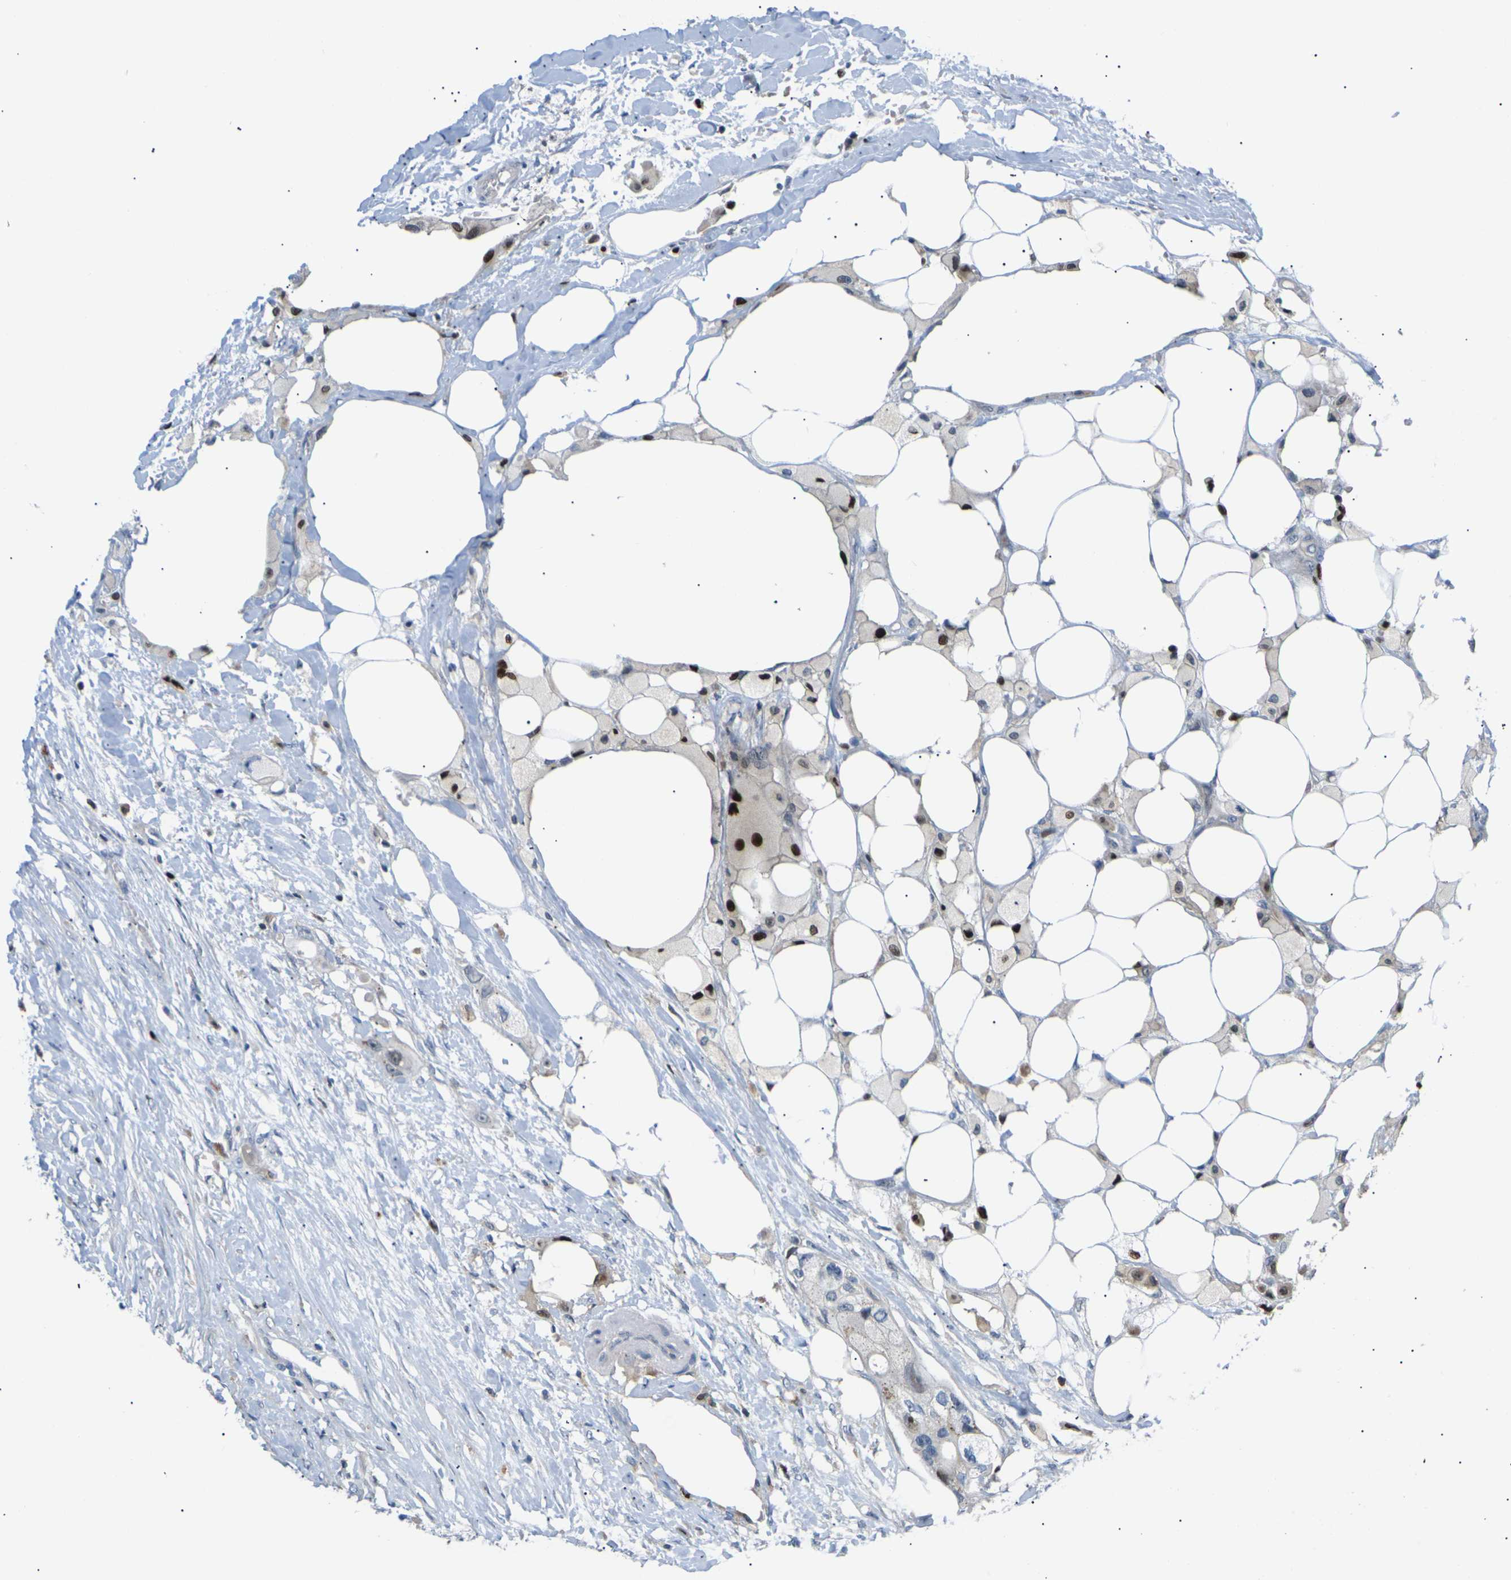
{"staining": {"intensity": "moderate", "quantity": "<25%", "location": "cytoplasmic/membranous"}, "tissue": "colorectal cancer", "cell_type": "Tumor cells", "image_type": "cancer", "snomed": [{"axis": "morphology", "description": "Adenocarcinoma, NOS"}, {"axis": "topography", "description": "Colon"}], "caption": "Adenocarcinoma (colorectal) stained with a protein marker exhibits moderate staining in tumor cells.", "gene": "RPS6KA3", "patient": {"sex": "female", "age": 57}}